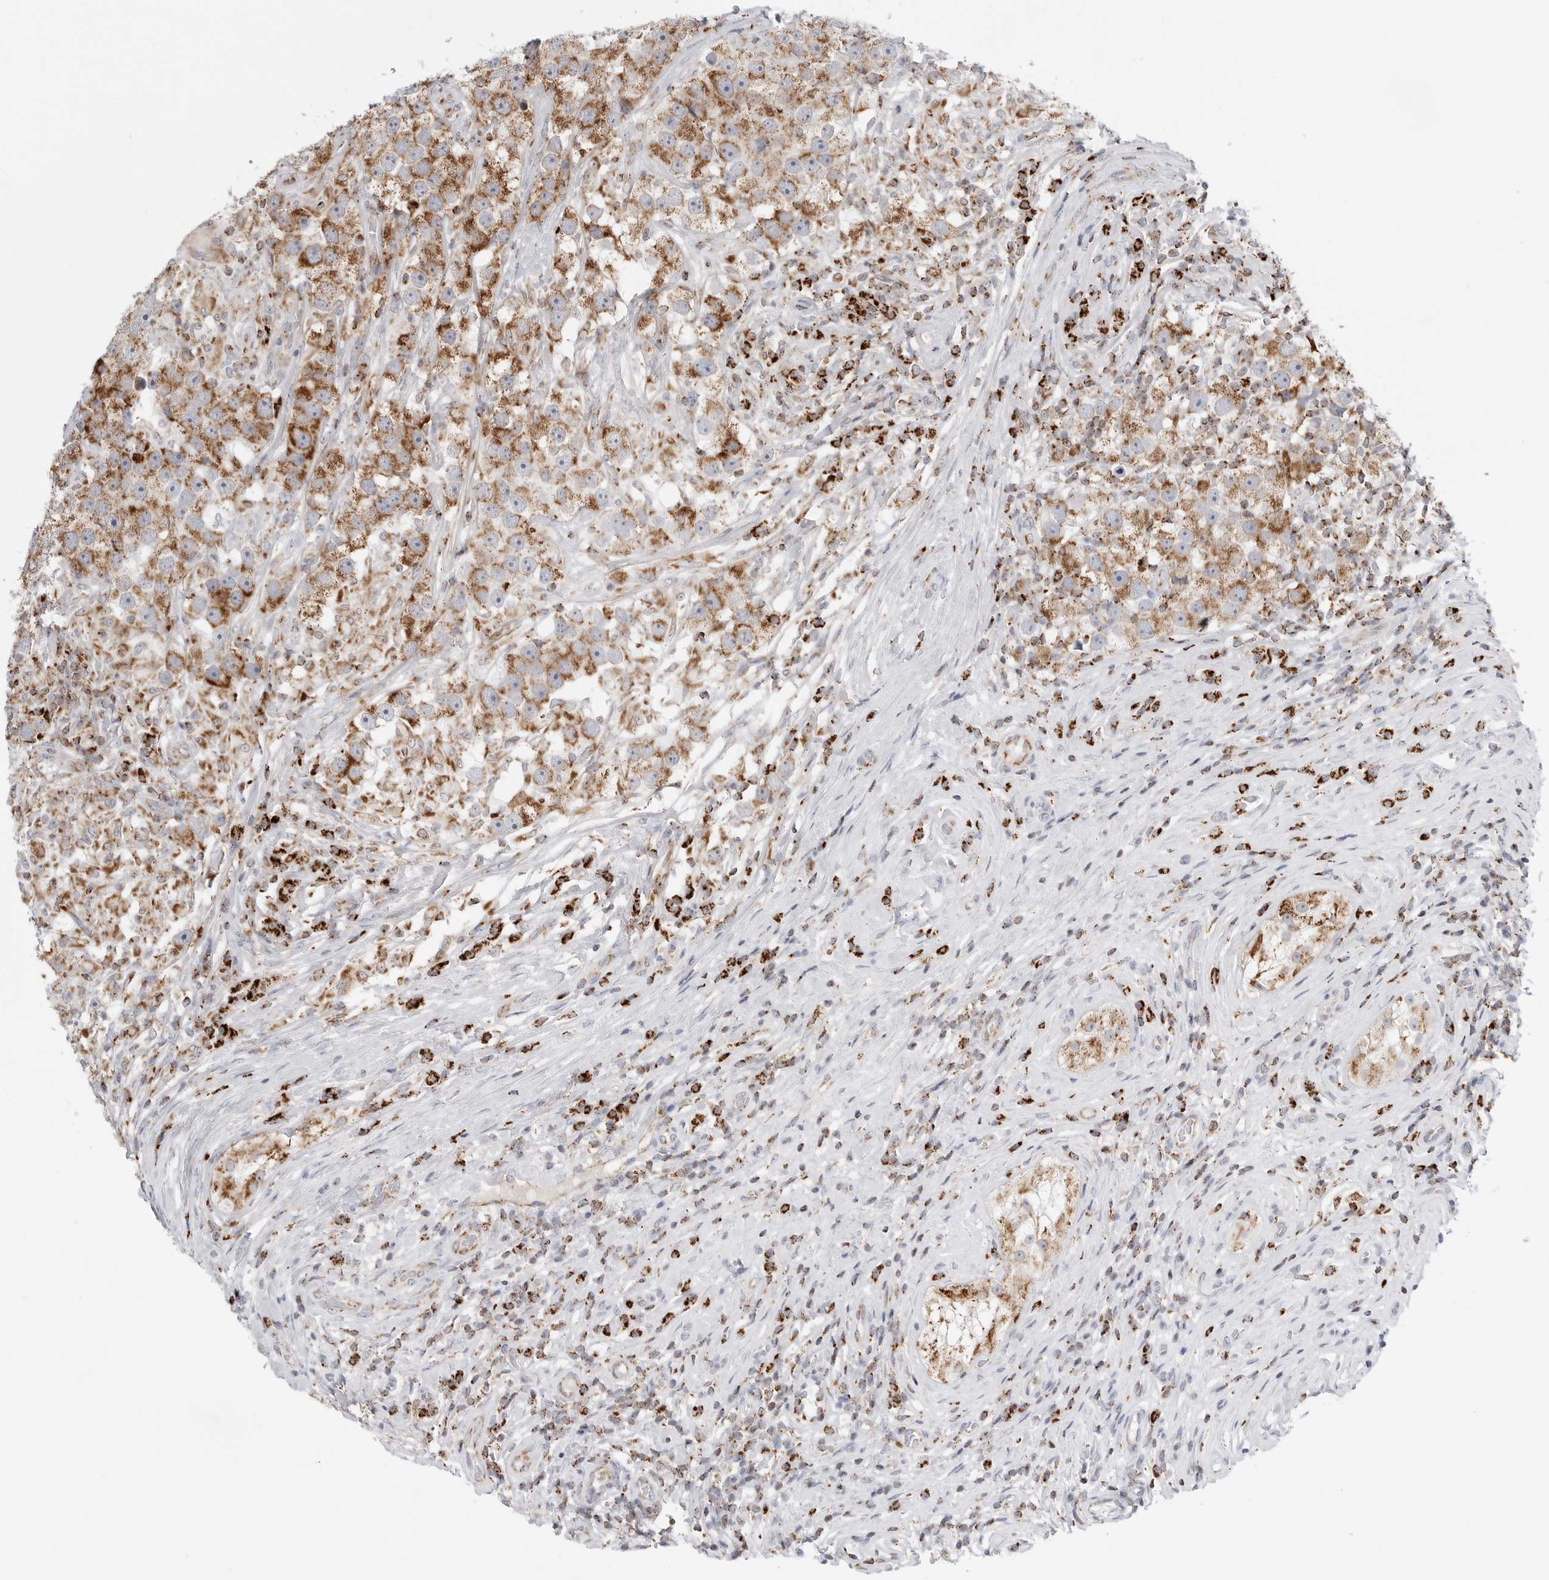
{"staining": {"intensity": "moderate", "quantity": "25%-75%", "location": "cytoplasmic/membranous"}, "tissue": "testis cancer", "cell_type": "Tumor cells", "image_type": "cancer", "snomed": [{"axis": "morphology", "description": "Seminoma, NOS"}, {"axis": "topography", "description": "Testis"}], "caption": "A brown stain highlights moderate cytoplasmic/membranous positivity of a protein in human testis cancer (seminoma) tumor cells.", "gene": "ATP5IF1", "patient": {"sex": "male", "age": 49}}